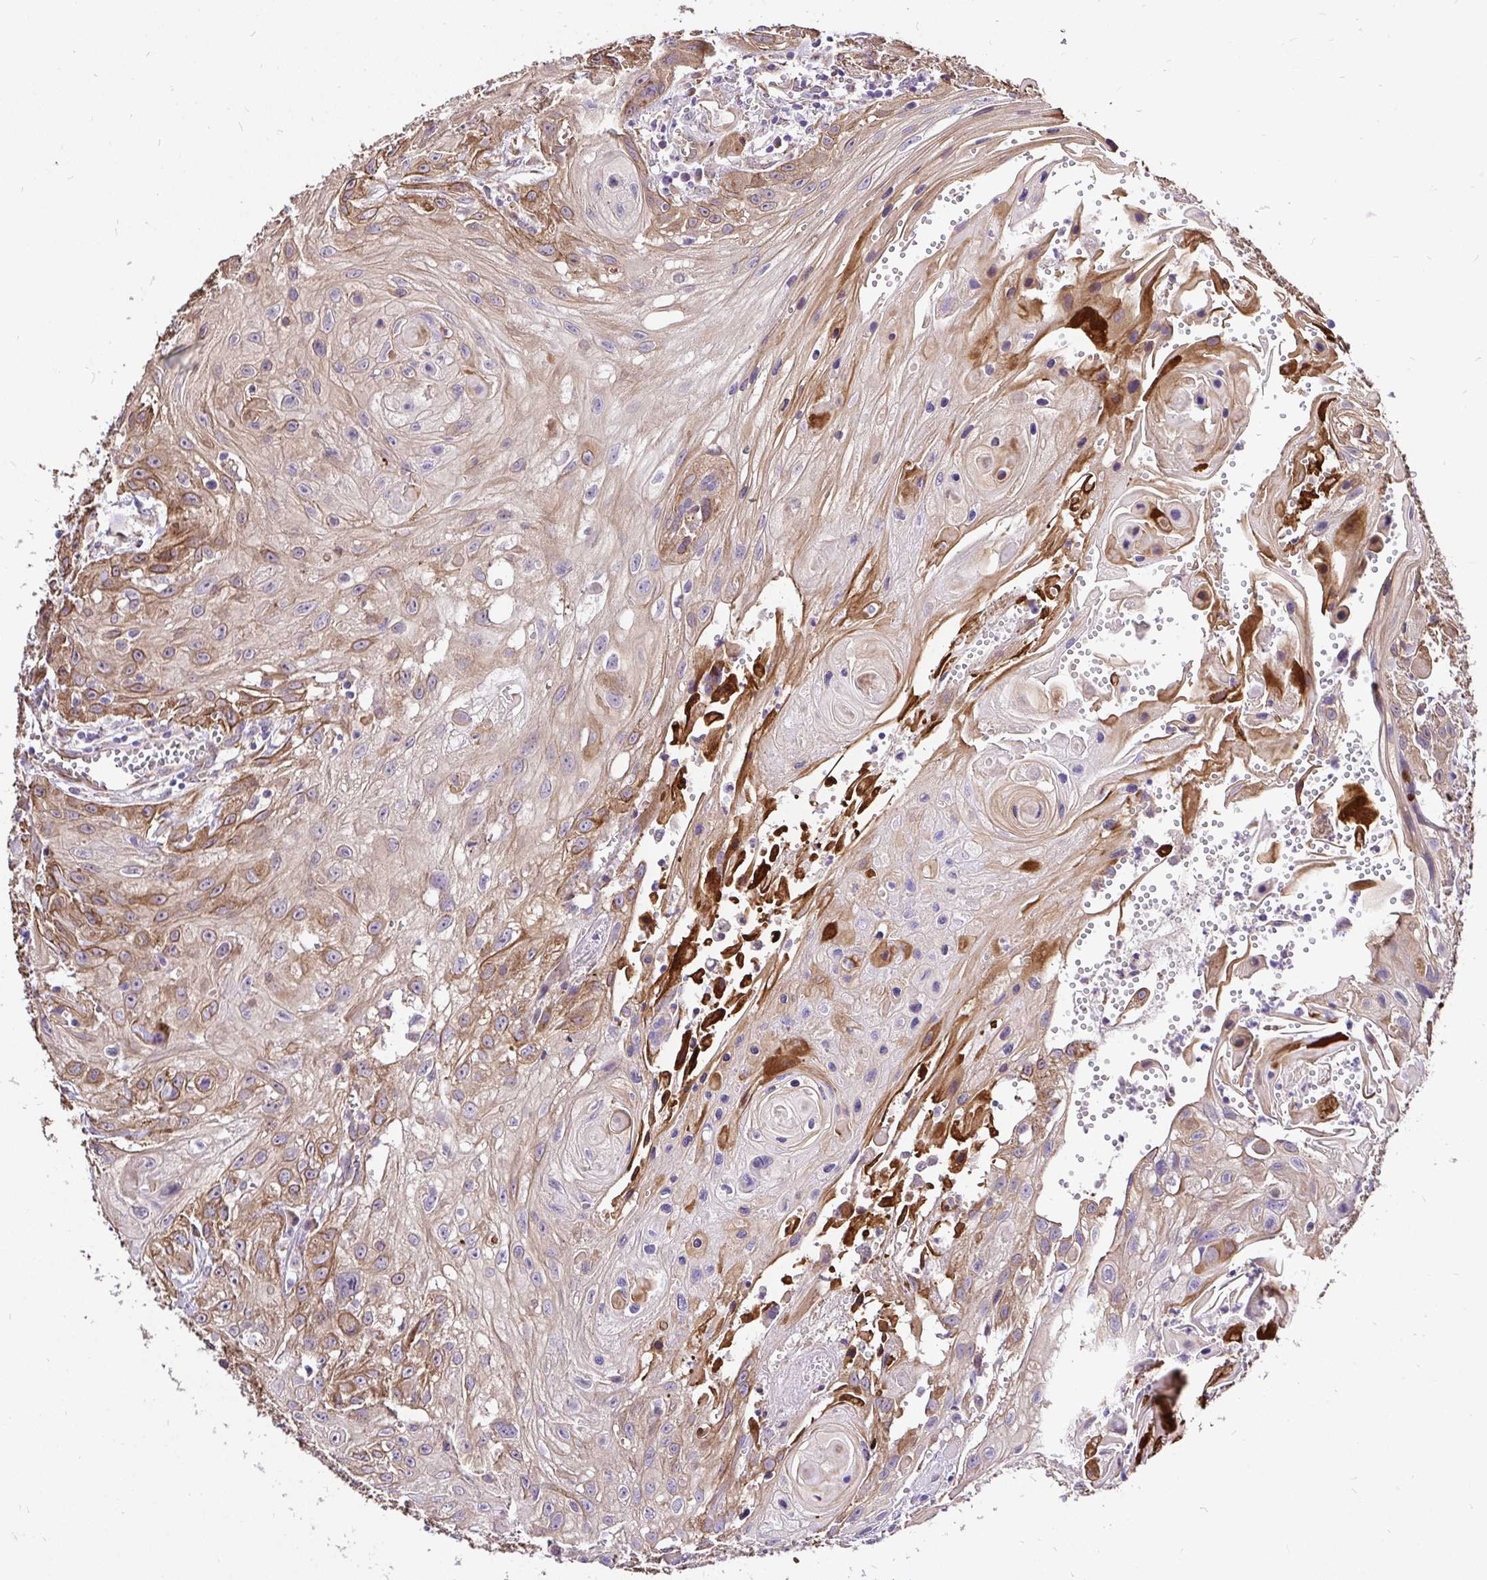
{"staining": {"intensity": "moderate", "quantity": "<25%", "location": "cytoplasmic/membranous"}, "tissue": "head and neck cancer", "cell_type": "Tumor cells", "image_type": "cancer", "snomed": [{"axis": "morphology", "description": "Squamous cell carcinoma, NOS"}, {"axis": "topography", "description": "Oral tissue"}, {"axis": "topography", "description": "Head-Neck"}], "caption": "IHC of human squamous cell carcinoma (head and neck) exhibits low levels of moderate cytoplasmic/membranous staining in approximately <25% of tumor cells.", "gene": "CCDC122", "patient": {"sex": "male", "age": 58}}